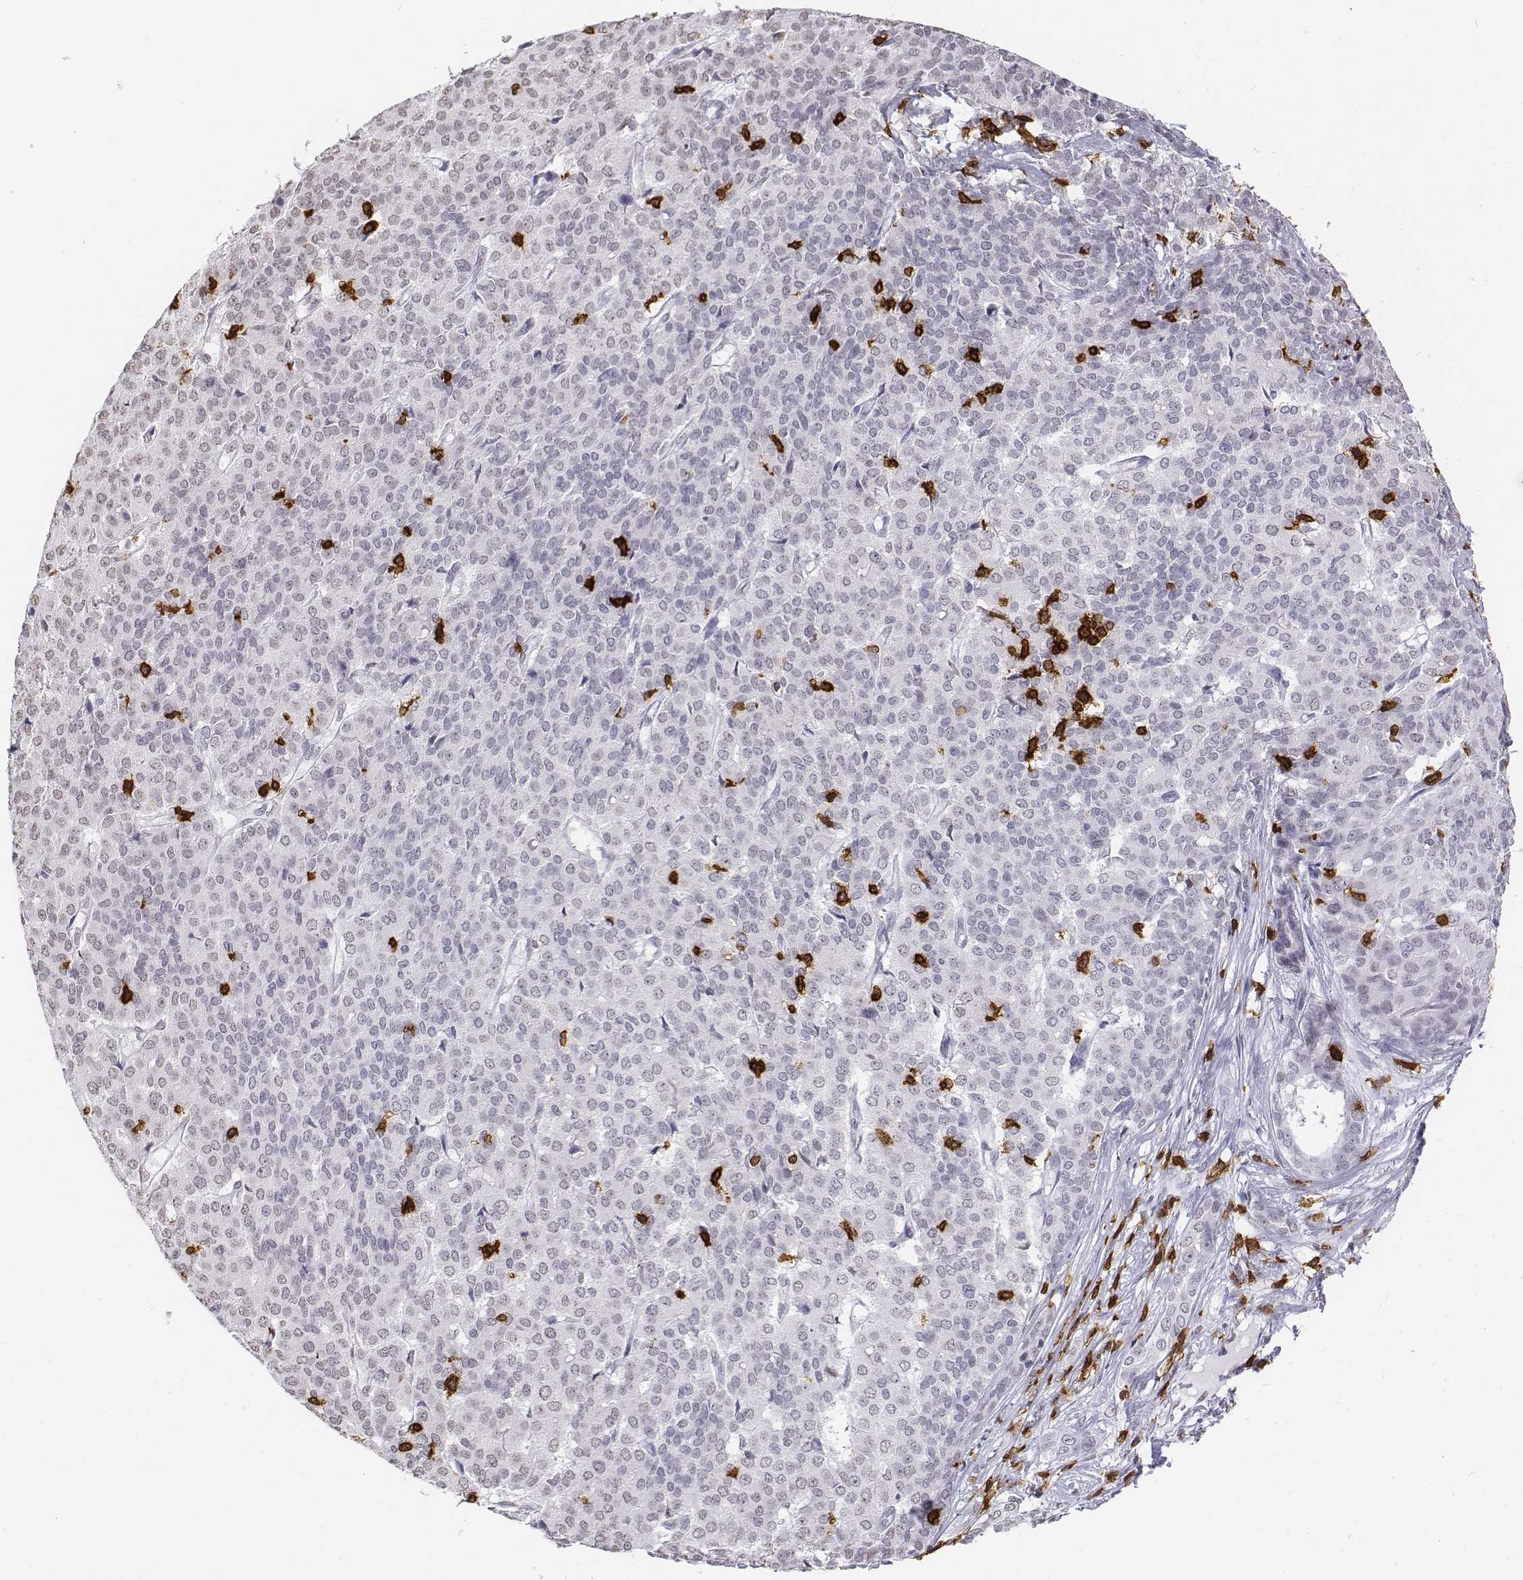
{"staining": {"intensity": "negative", "quantity": "none", "location": "none"}, "tissue": "liver cancer", "cell_type": "Tumor cells", "image_type": "cancer", "snomed": [{"axis": "morphology", "description": "Cholangiocarcinoma"}, {"axis": "topography", "description": "Liver"}], "caption": "A histopathology image of liver cancer (cholangiocarcinoma) stained for a protein exhibits no brown staining in tumor cells.", "gene": "CD3E", "patient": {"sex": "female", "age": 47}}